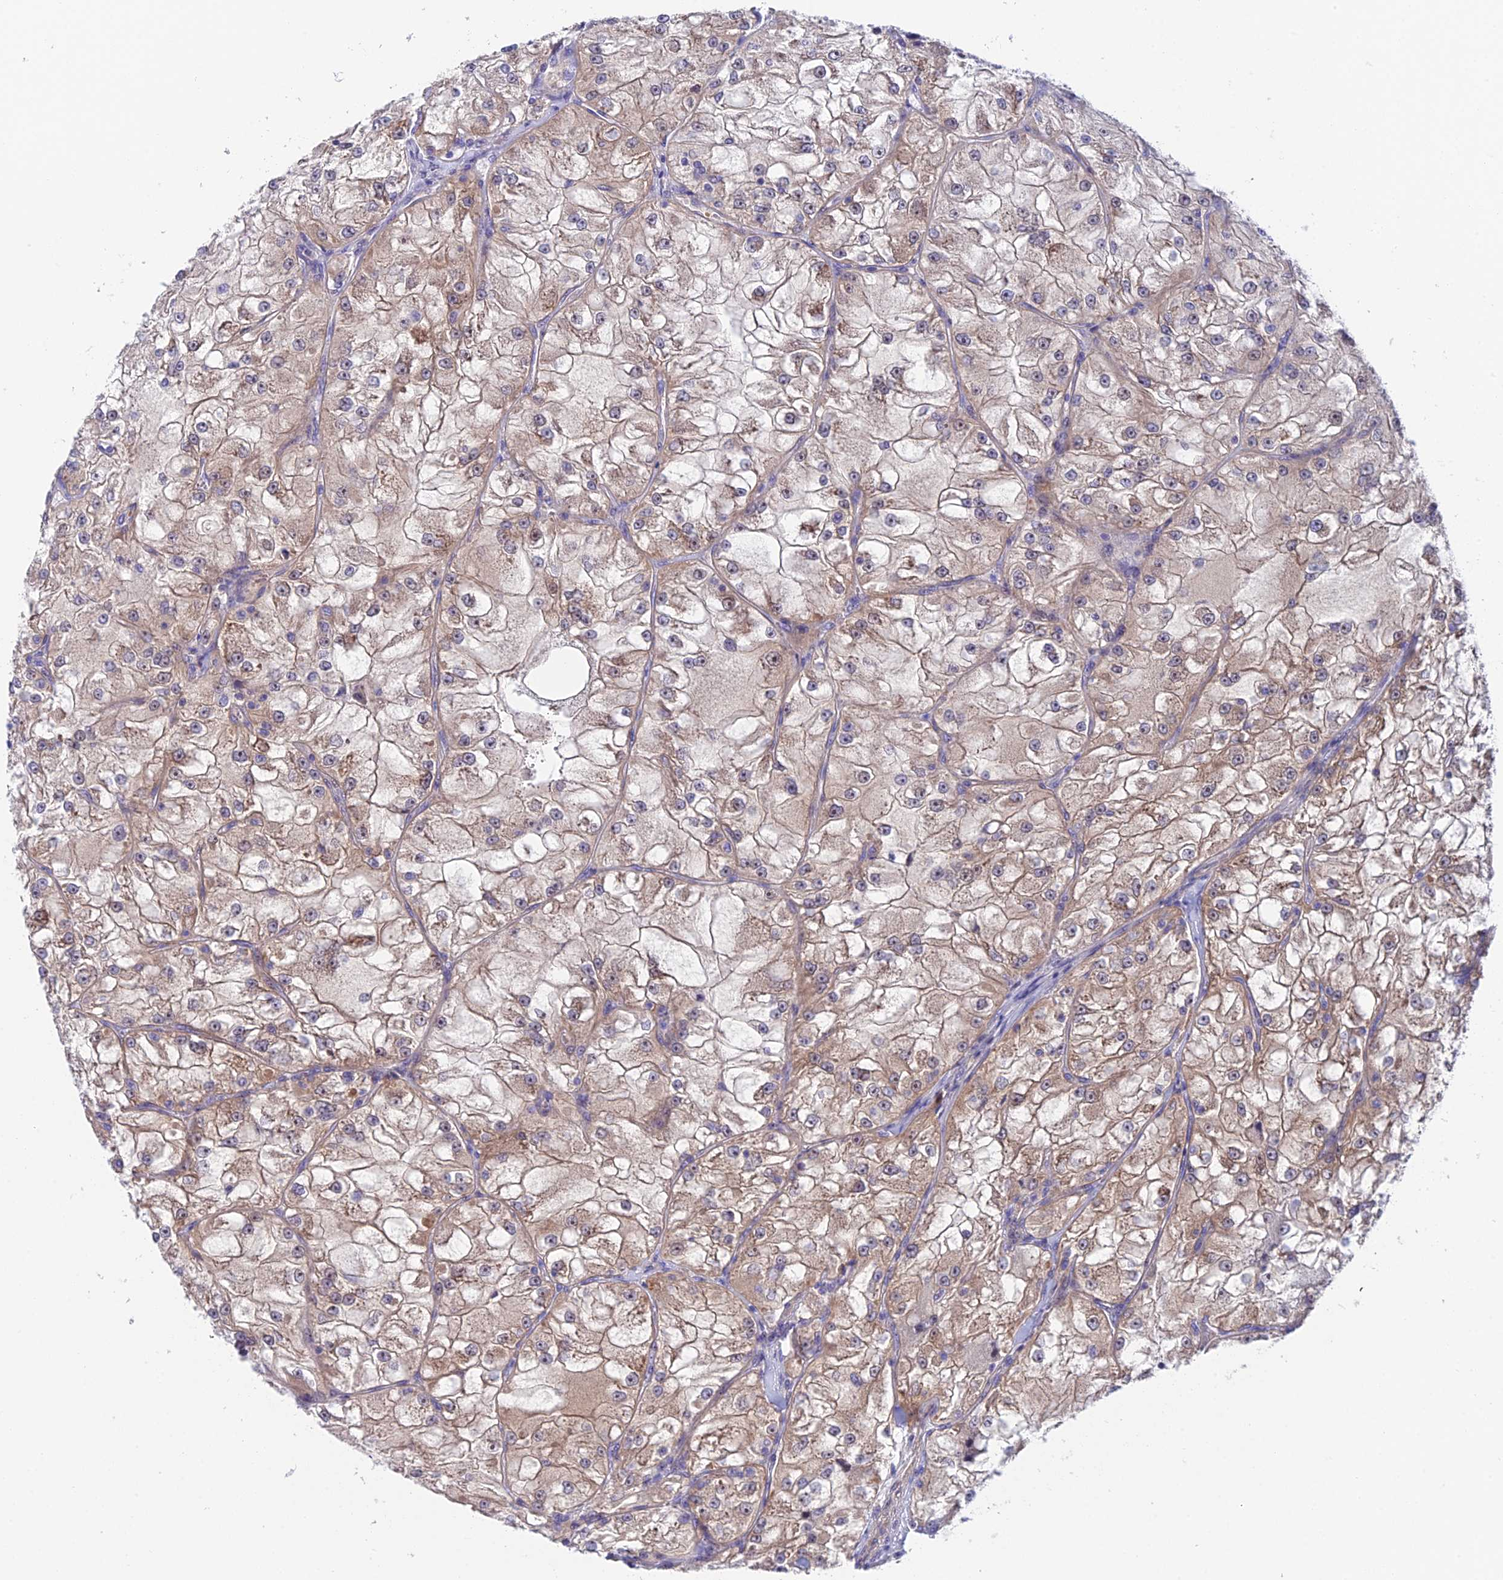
{"staining": {"intensity": "weak", "quantity": ">75%", "location": "cytoplasmic/membranous"}, "tissue": "renal cancer", "cell_type": "Tumor cells", "image_type": "cancer", "snomed": [{"axis": "morphology", "description": "Adenocarcinoma, NOS"}, {"axis": "topography", "description": "Kidney"}], "caption": "Immunohistochemical staining of human adenocarcinoma (renal) shows low levels of weak cytoplasmic/membranous staining in about >75% of tumor cells.", "gene": "DUSP29", "patient": {"sex": "female", "age": 72}}